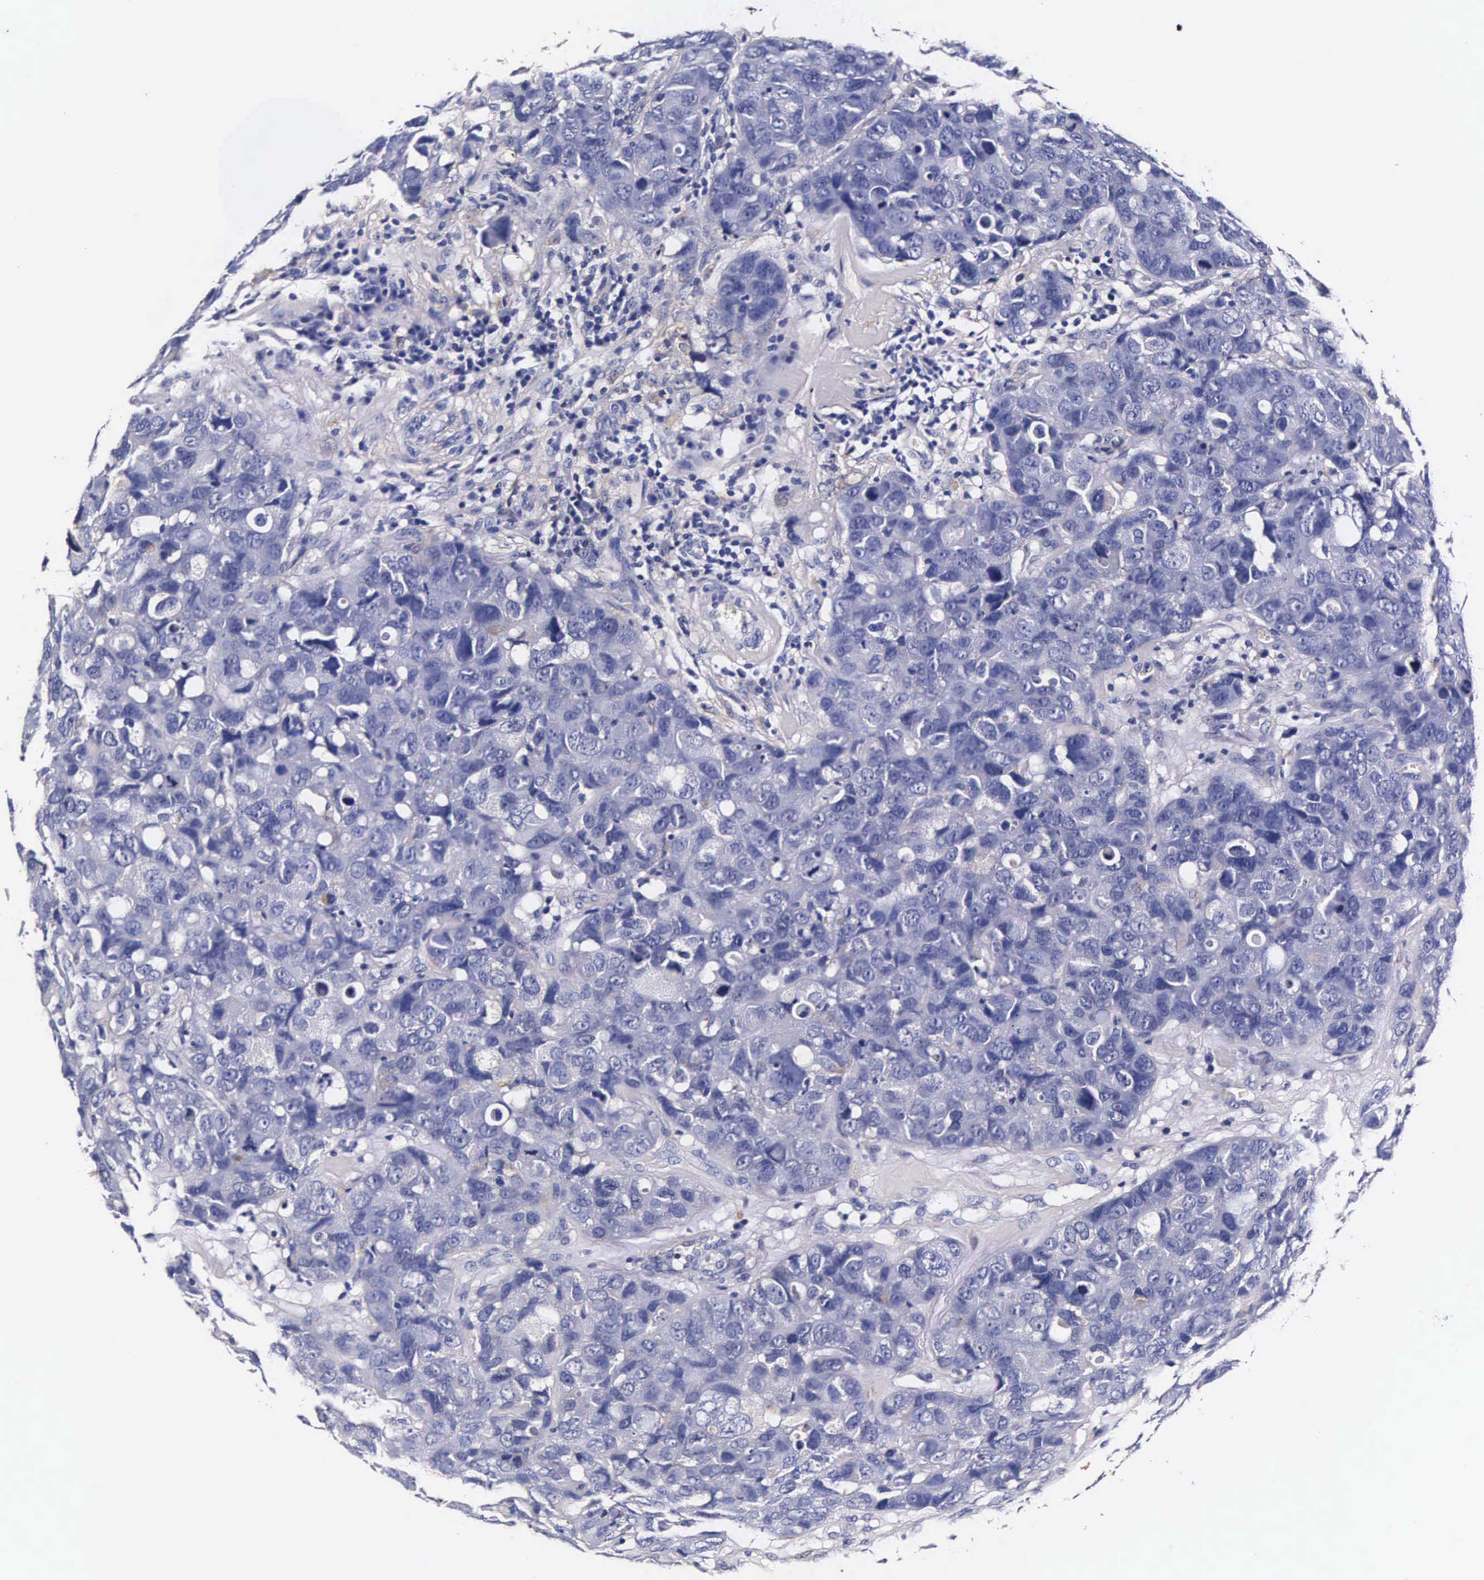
{"staining": {"intensity": "weak", "quantity": "<25%", "location": "cytoplasmic/membranous"}, "tissue": "breast cancer", "cell_type": "Tumor cells", "image_type": "cancer", "snomed": [{"axis": "morphology", "description": "Duct carcinoma"}, {"axis": "topography", "description": "Breast"}], "caption": "Breast cancer (intraductal carcinoma) stained for a protein using IHC demonstrates no staining tumor cells.", "gene": "CTSB", "patient": {"sex": "female", "age": 91}}